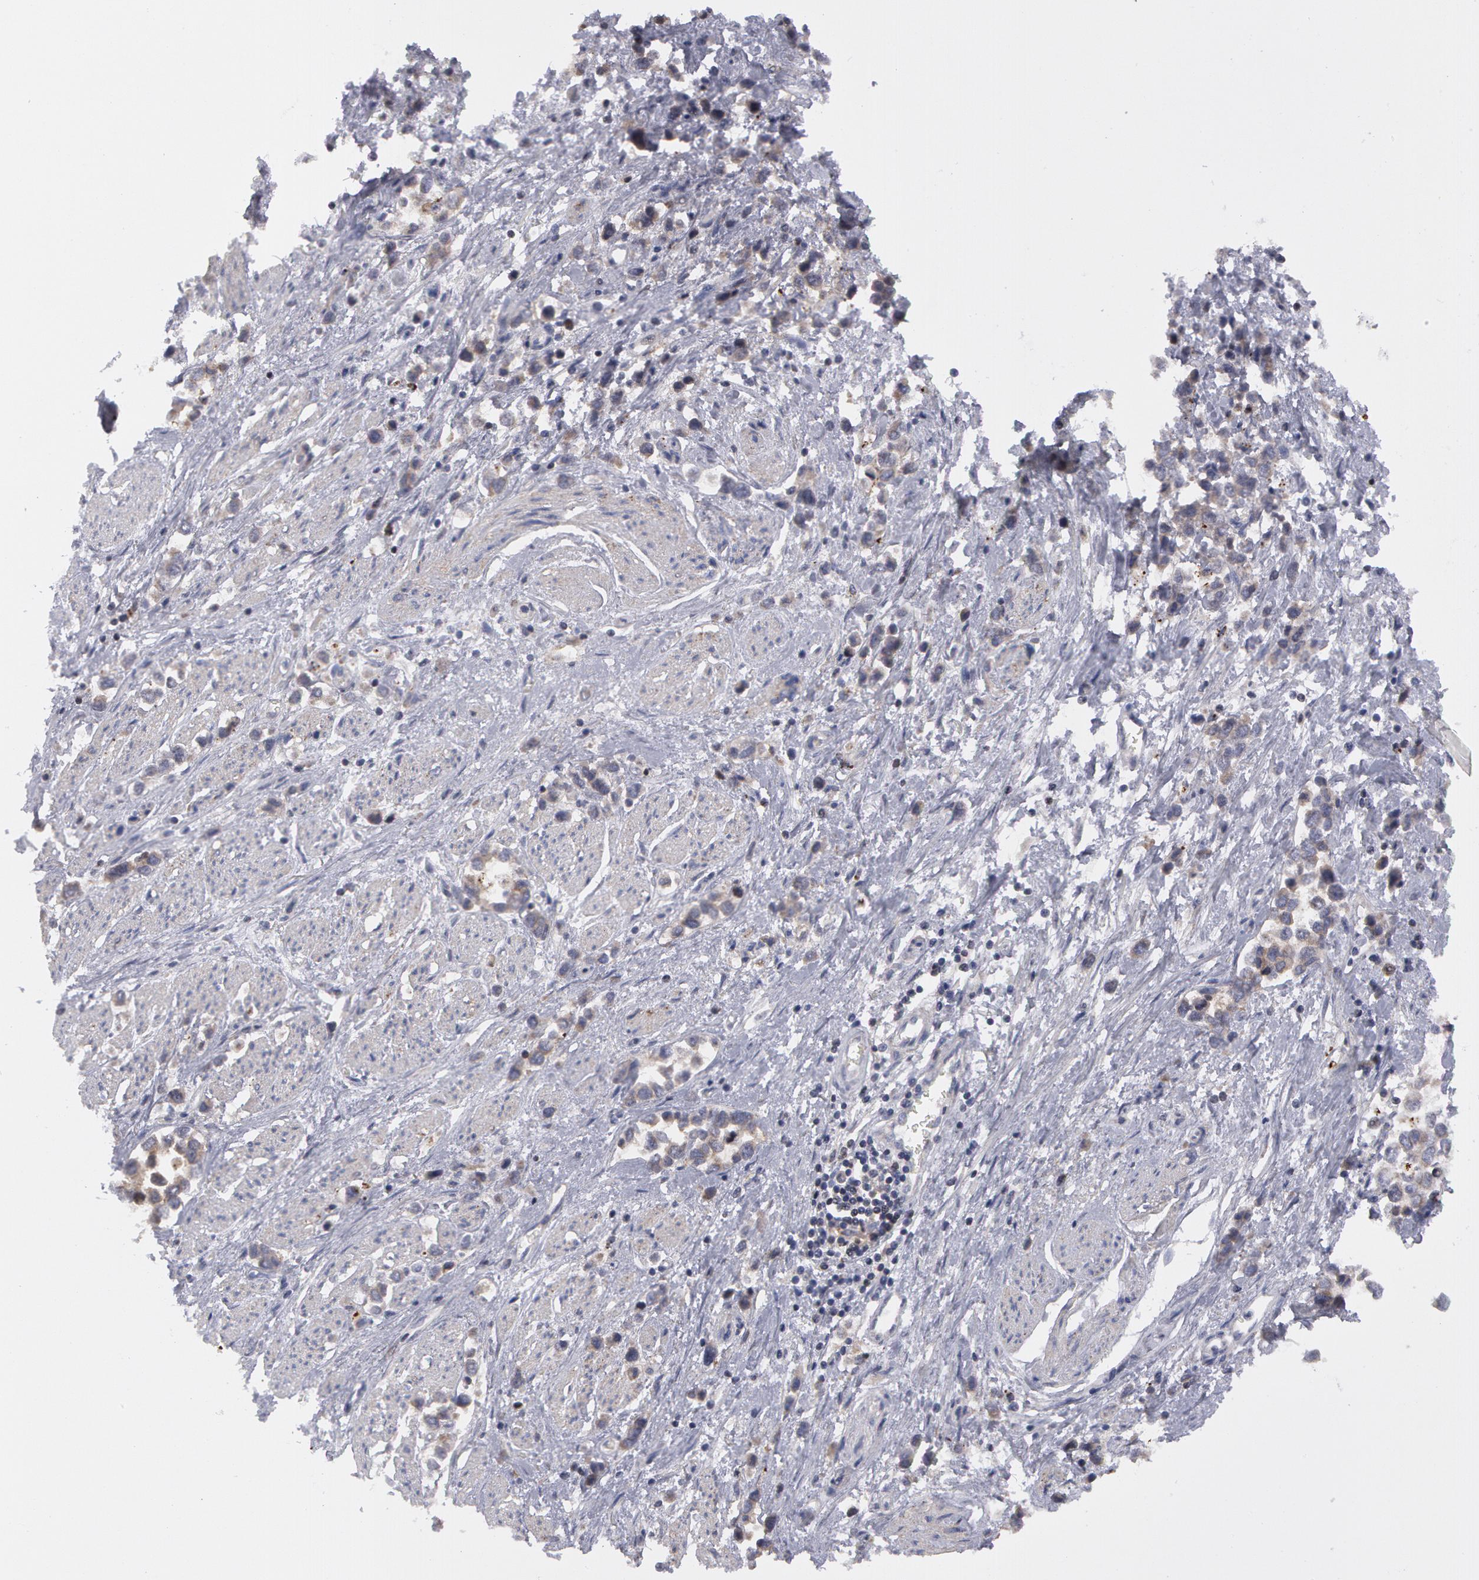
{"staining": {"intensity": "weak", "quantity": "25%-75%", "location": "cytoplasmic/membranous"}, "tissue": "stomach cancer", "cell_type": "Tumor cells", "image_type": "cancer", "snomed": [{"axis": "morphology", "description": "Adenocarcinoma, NOS"}, {"axis": "topography", "description": "Stomach, upper"}], "caption": "IHC staining of stomach adenocarcinoma, which demonstrates low levels of weak cytoplasmic/membranous staining in about 25%-75% of tumor cells indicating weak cytoplasmic/membranous protein positivity. The staining was performed using DAB (3,3'-diaminobenzidine) (brown) for protein detection and nuclei were counterstained in hematoxylin (blue).", "gene": "ERBB2", "patient": {"sex": "male", "age": 76}}